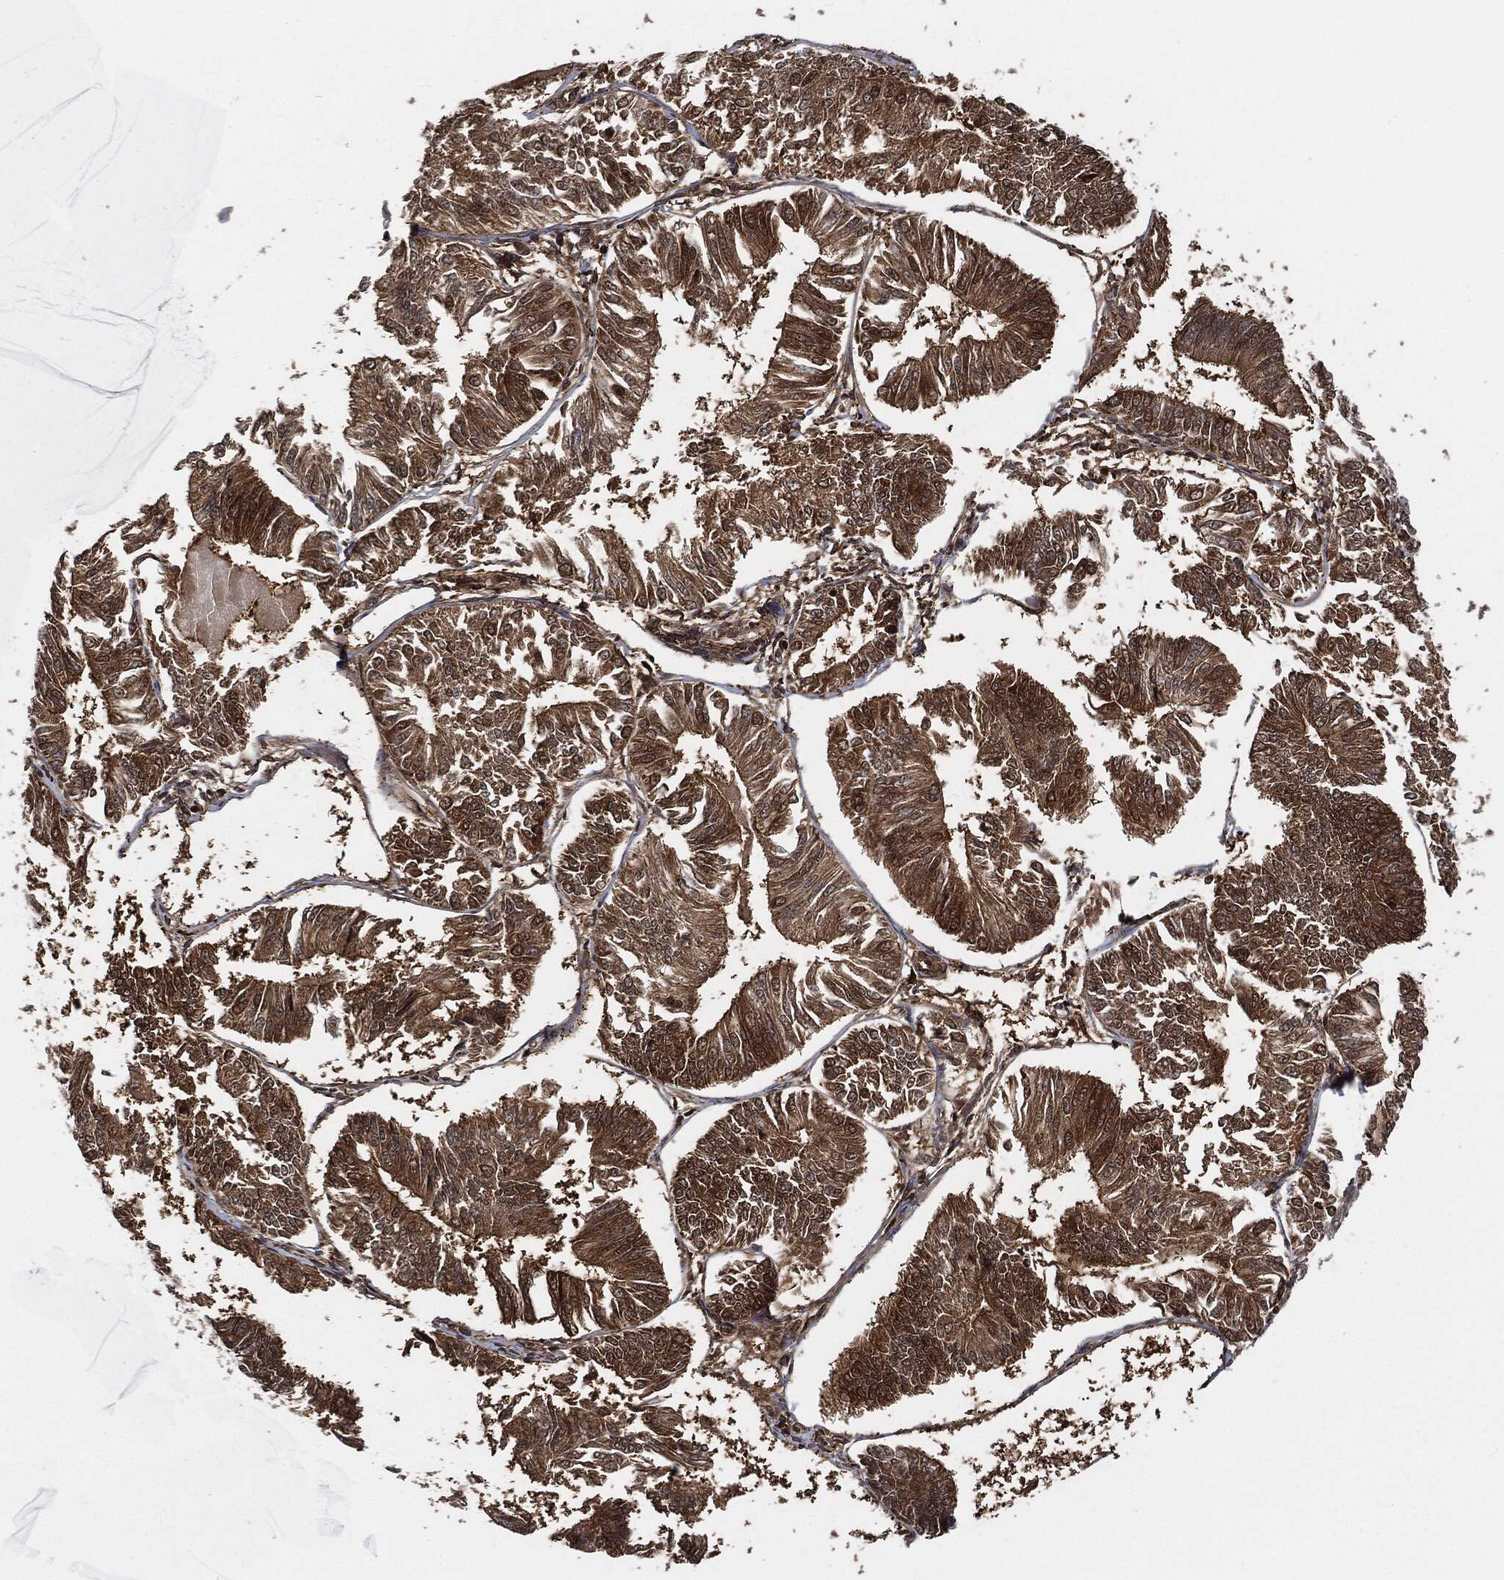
{"staining": {"intensity": "moderate", "quantity": ">75%", "location": "cytoplasmic/membranous,nuclear"}, "tissue": "endometrial cancer", "cell_type": "Tumor cells", "image_type": "cancer", "snomed": [{"axis": "morphology", "description": "Adenocarcinoma, NOS"}, {"axis": "topography", "description": "Endometrium"}], "caption": "High-magnification brightfield microscopy of endometrial cancer (adenocarcinoma) stained with DAB (brown) and counterstained with hematoxylin (blue). tumor cells exhibit moderate cytoplasmic/membranous and nuclear positivity is seen in approximately>75% of cells.", "gene": "CUTA", "patient": {"sex": "female", "age": 58}}